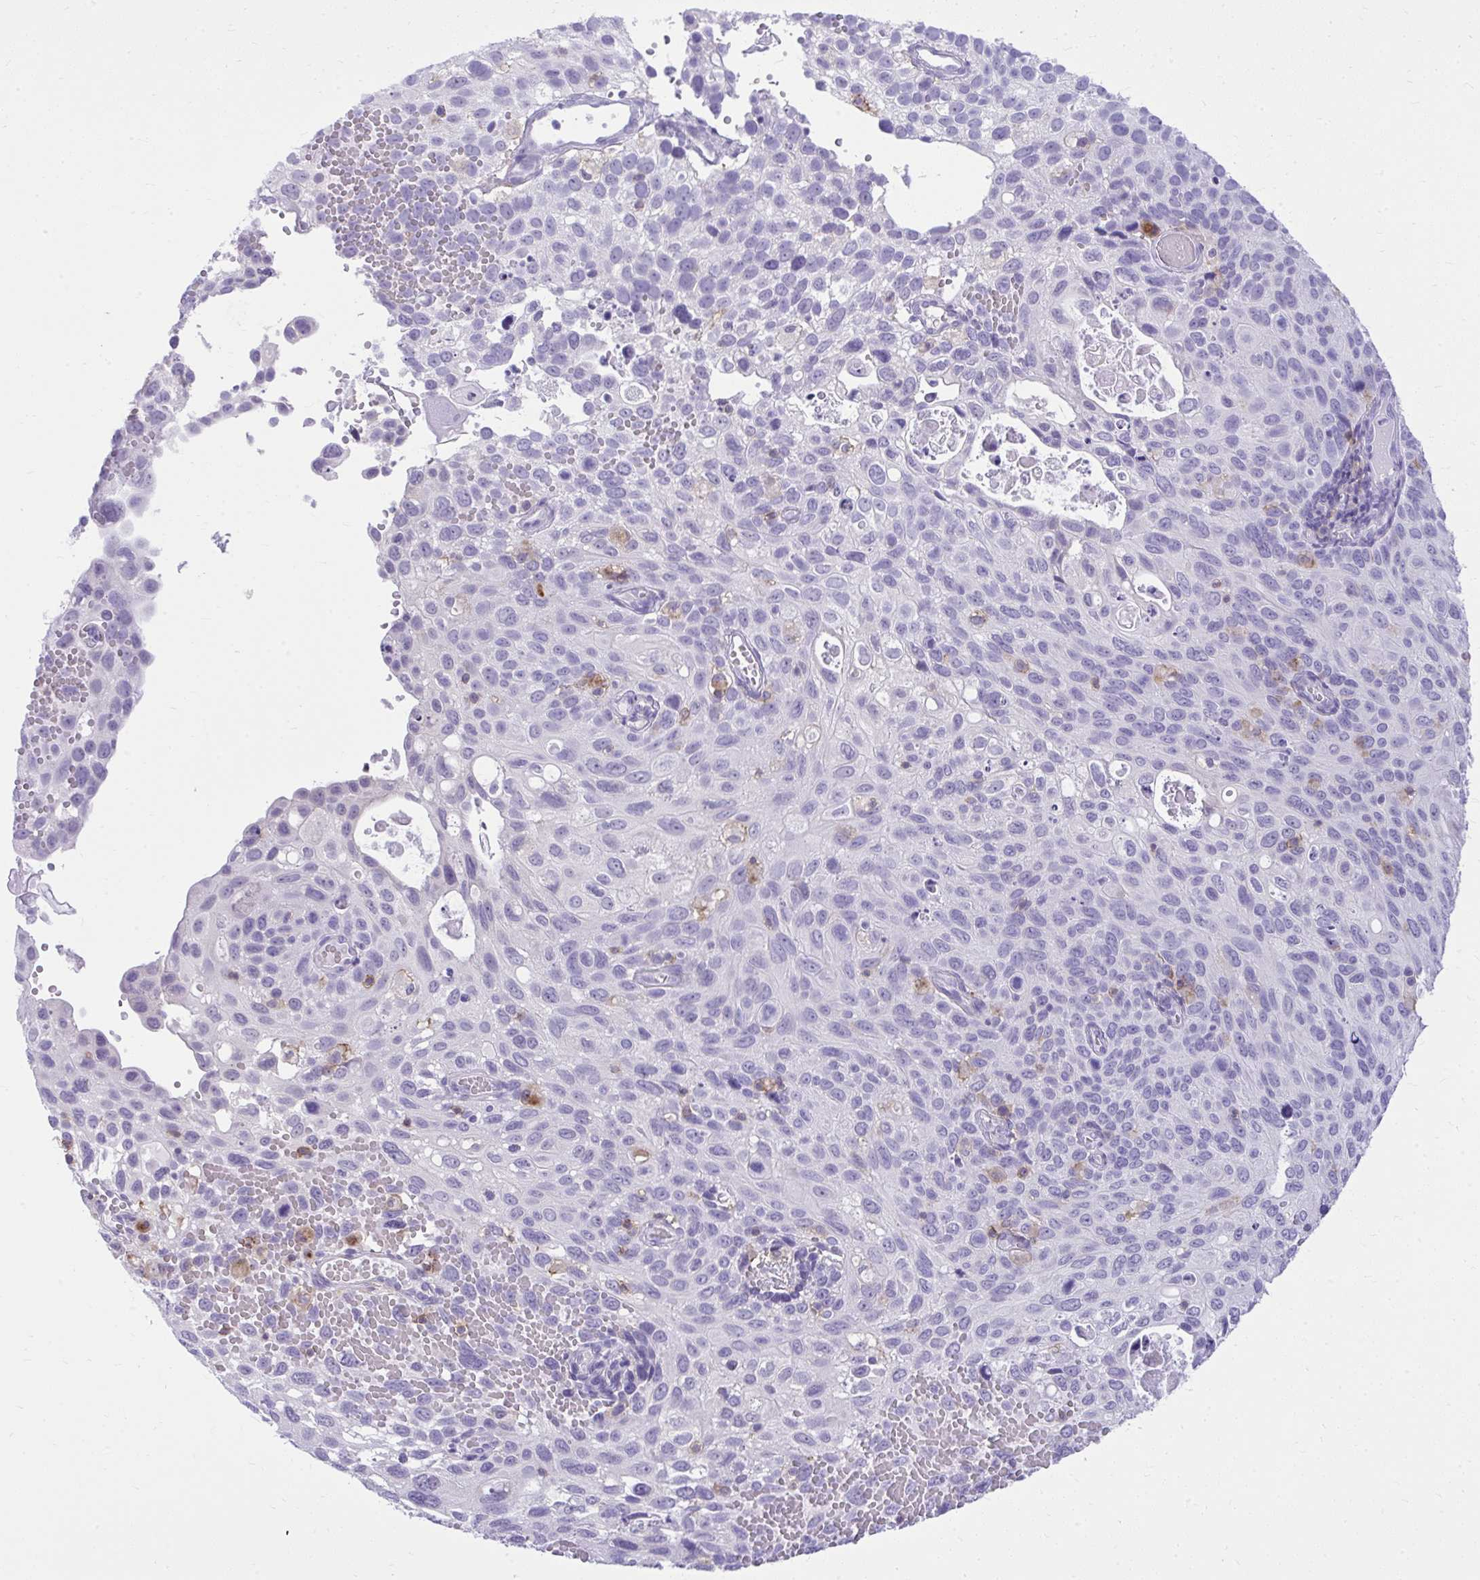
{"staining": {"intensity": "negative", "quantity": "none", "location": "none"}, "tissue": "cervical cancer", "cell_type": "Tumor cells", "image_type": "cancer", "snomed": [{"axis": "morphology", "description": "Squamous cell carcinoma, NOS"}, {"axis": "topography", "description": "Cervix"}], "caption": "Protein analysis of cervical cancer demonstrates no significant expression in tumor cells. Nuclei are stained in blue.", "gene": "GPRIN3", "patient": {"sex": "female", "age": 70}}